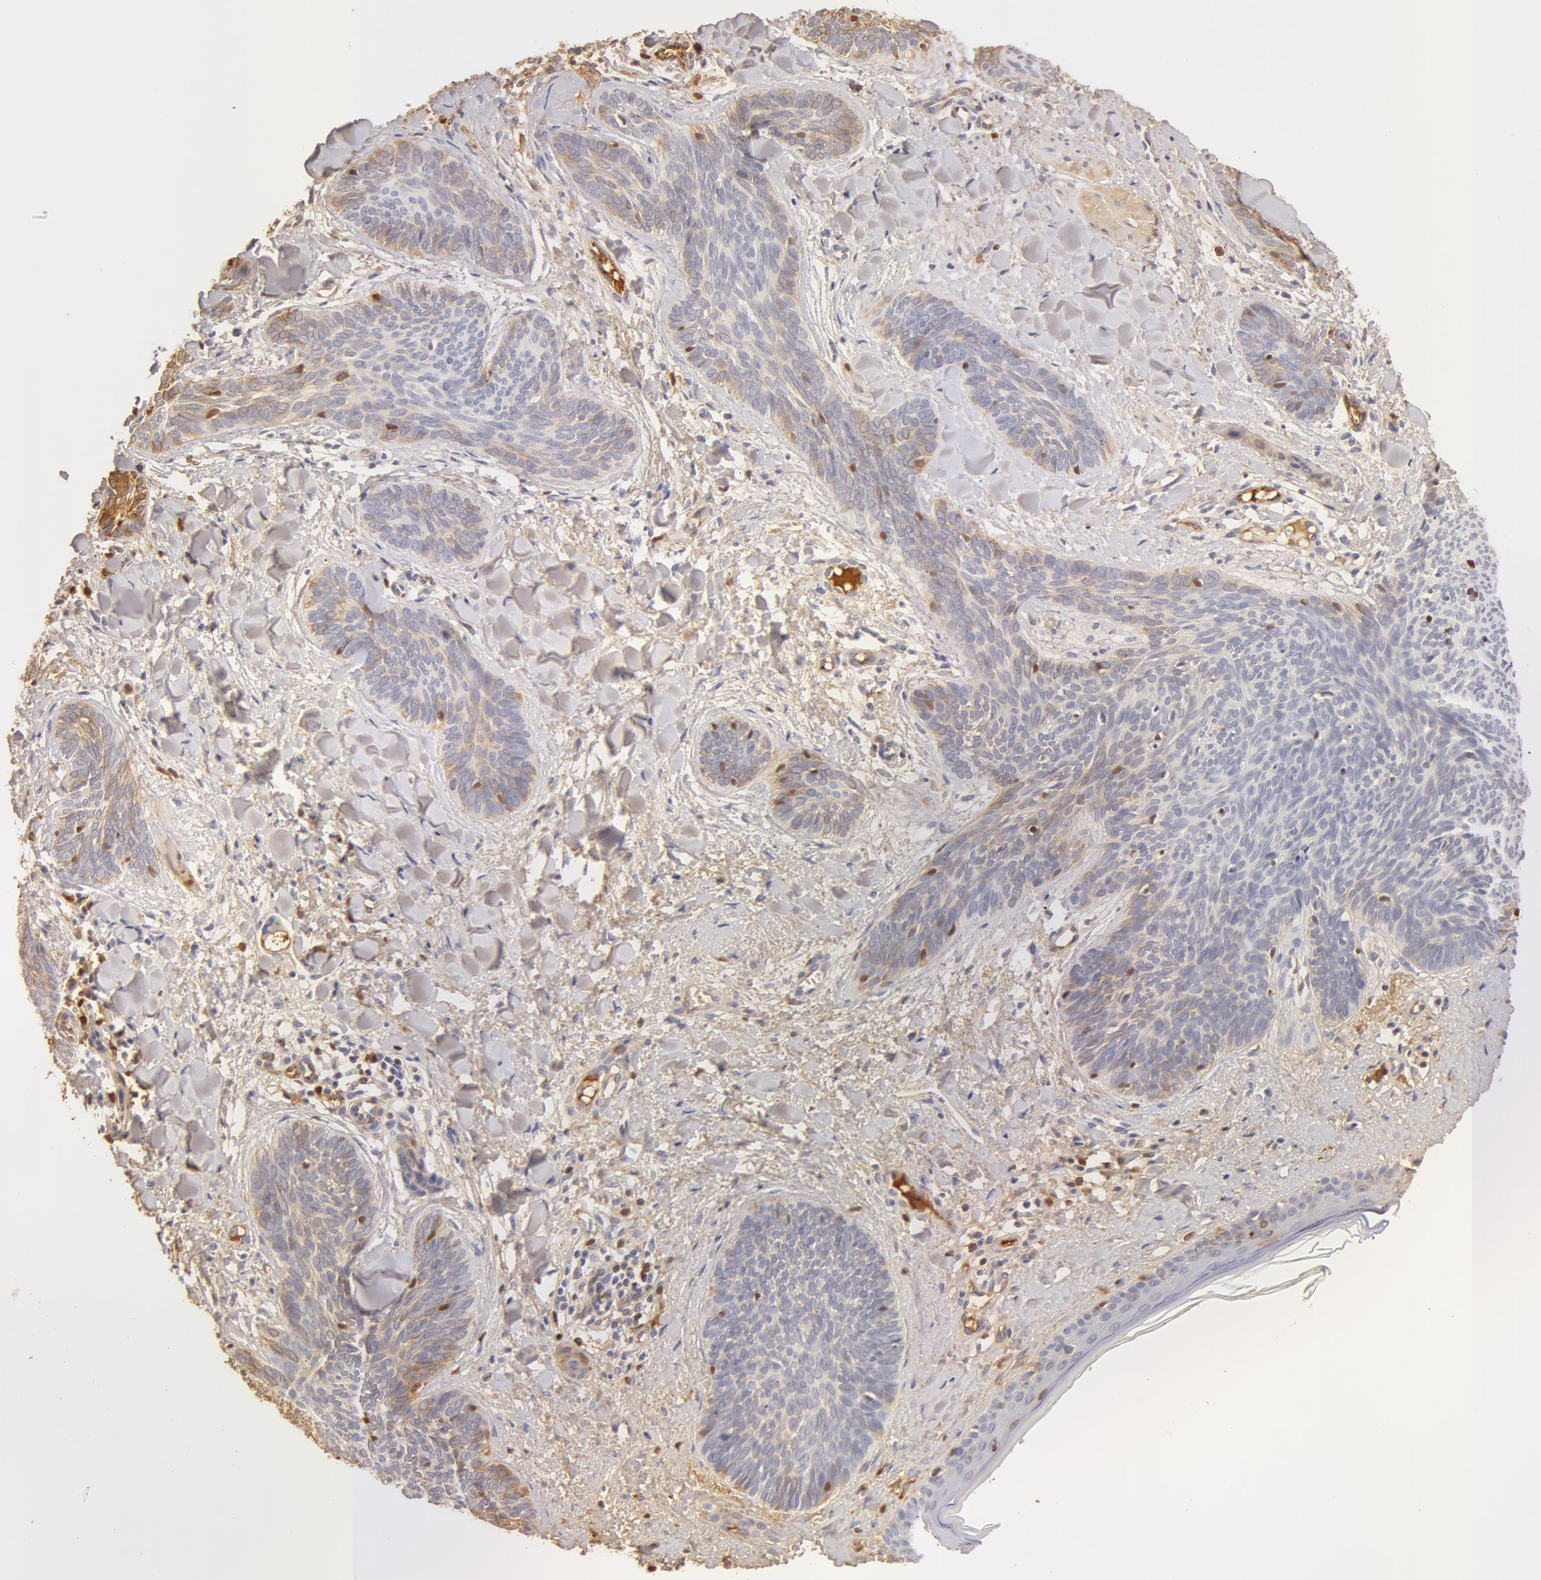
{"staining": {"intensity": "weak", "quantity": "25%-75%", "location": "cytoplasmic/membranous"}, "tissue": "skin cancer", "cell_type": "Tumor cells", "image_type": "cancer", "snomed": [{"axis": "morphology", "description": "Basal cell carcinoma"}, {"axis": "topography", "description": "Skin"}], "caption": "Skin cancer (basal cell carcinoma) stained for a protein (brown) shows weak cytoplasmic/membranous positive positivity in about 25%-75% of tumor cells.", "gene": "TF", "patient": {"sex": "female", "age": 81}}